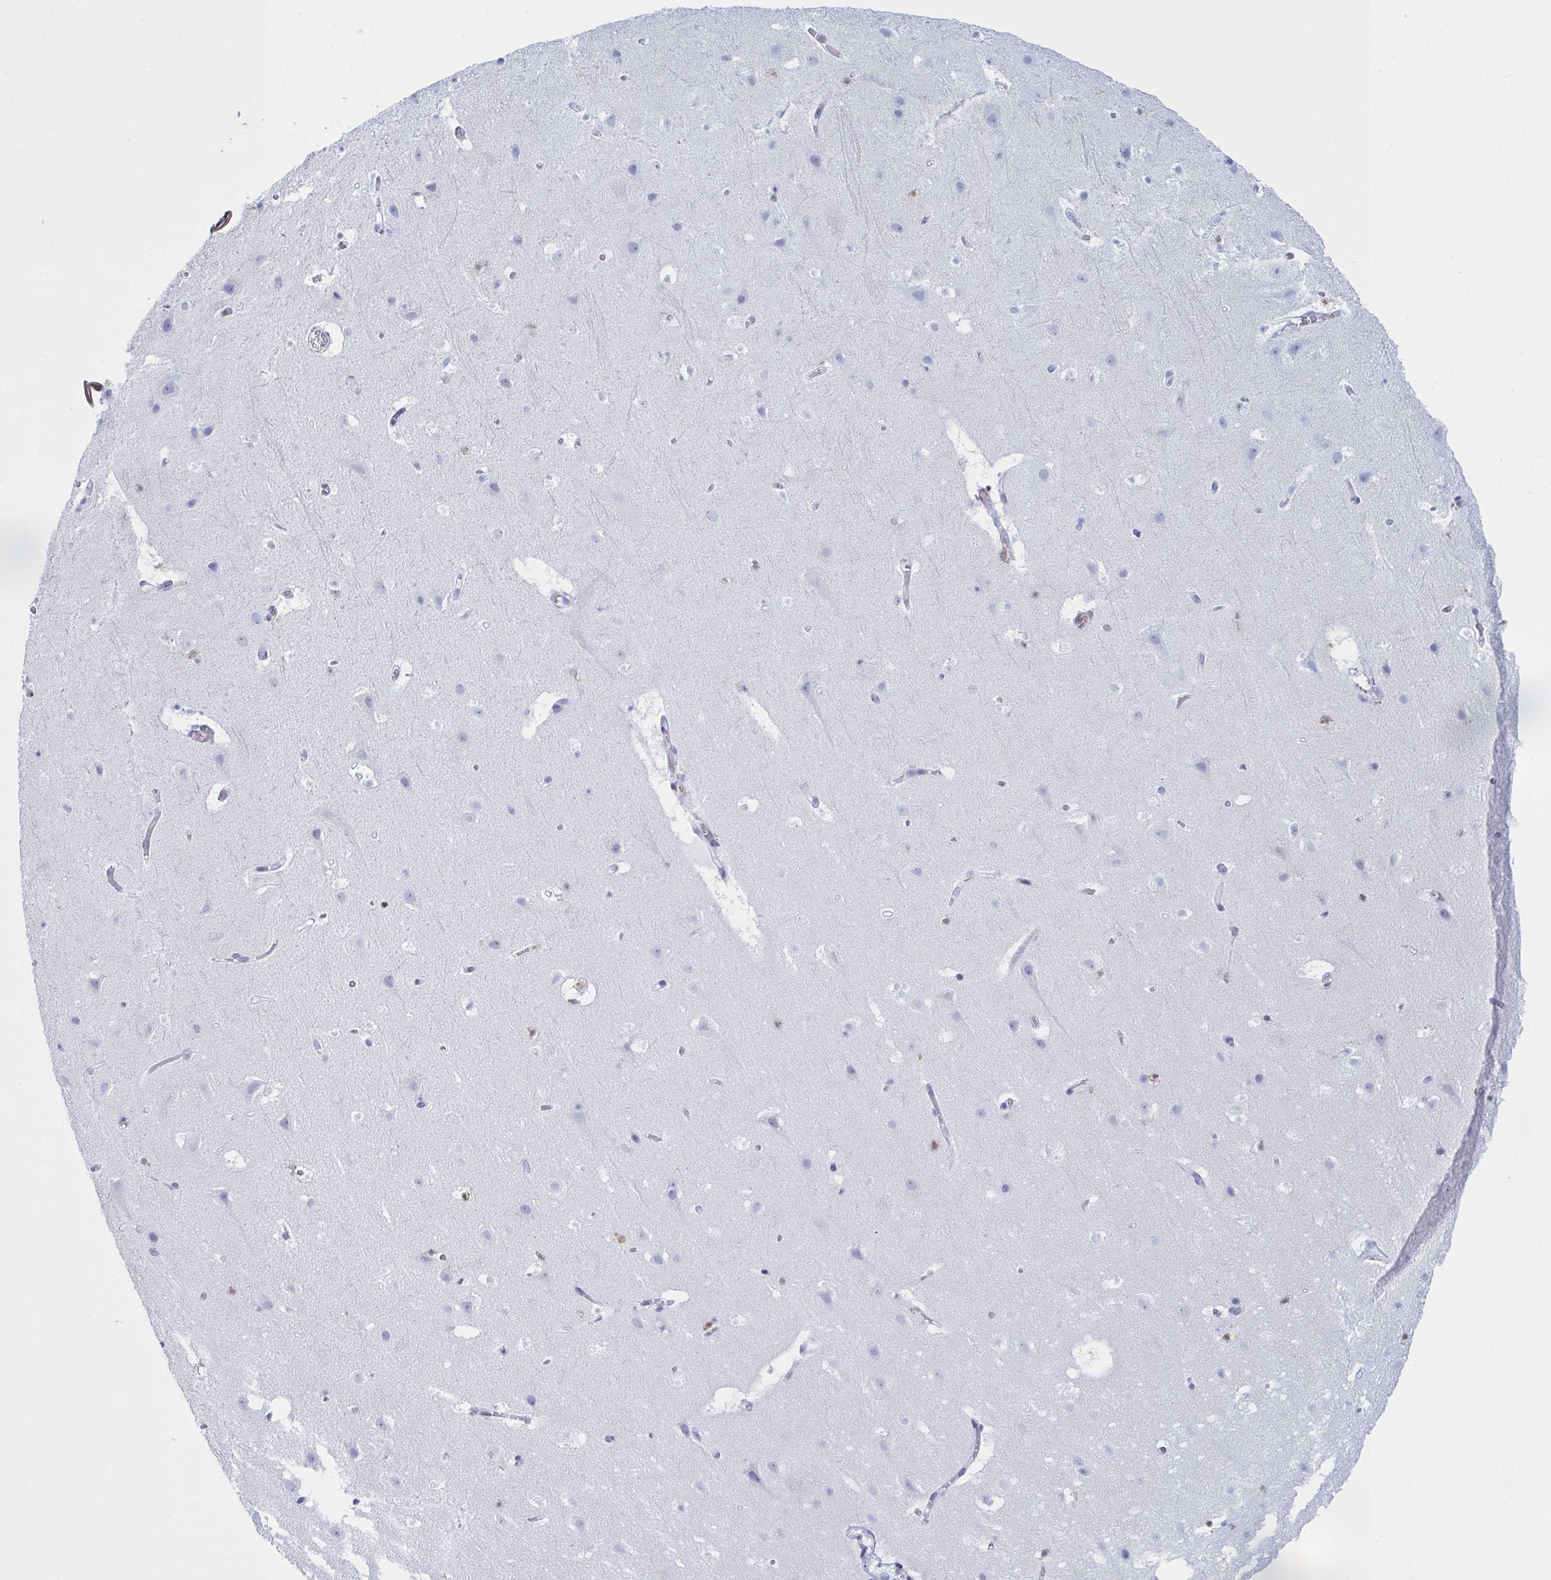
{"staining": {"intensity": "negative", "quantity": "none", "location": "none"}, "tissue": "cerebral cortex", "cell_type": "Endothelial cells", "image_type": "normal", "snomed": [{"axis": "morphology", "description": "Normal tissue, NOS"}, {"axis": "topography", "description": "Cerebral cortex"}], "caption": "This photomicrograph is of benign cerebral cortex stained with immunohistochemistry to label a protein in brown with the nuclei are counter-stained blue. There is no staining in endothelial cells.", "gene": "MYO1F", "patient": {"sex": "female", "age": 42}}